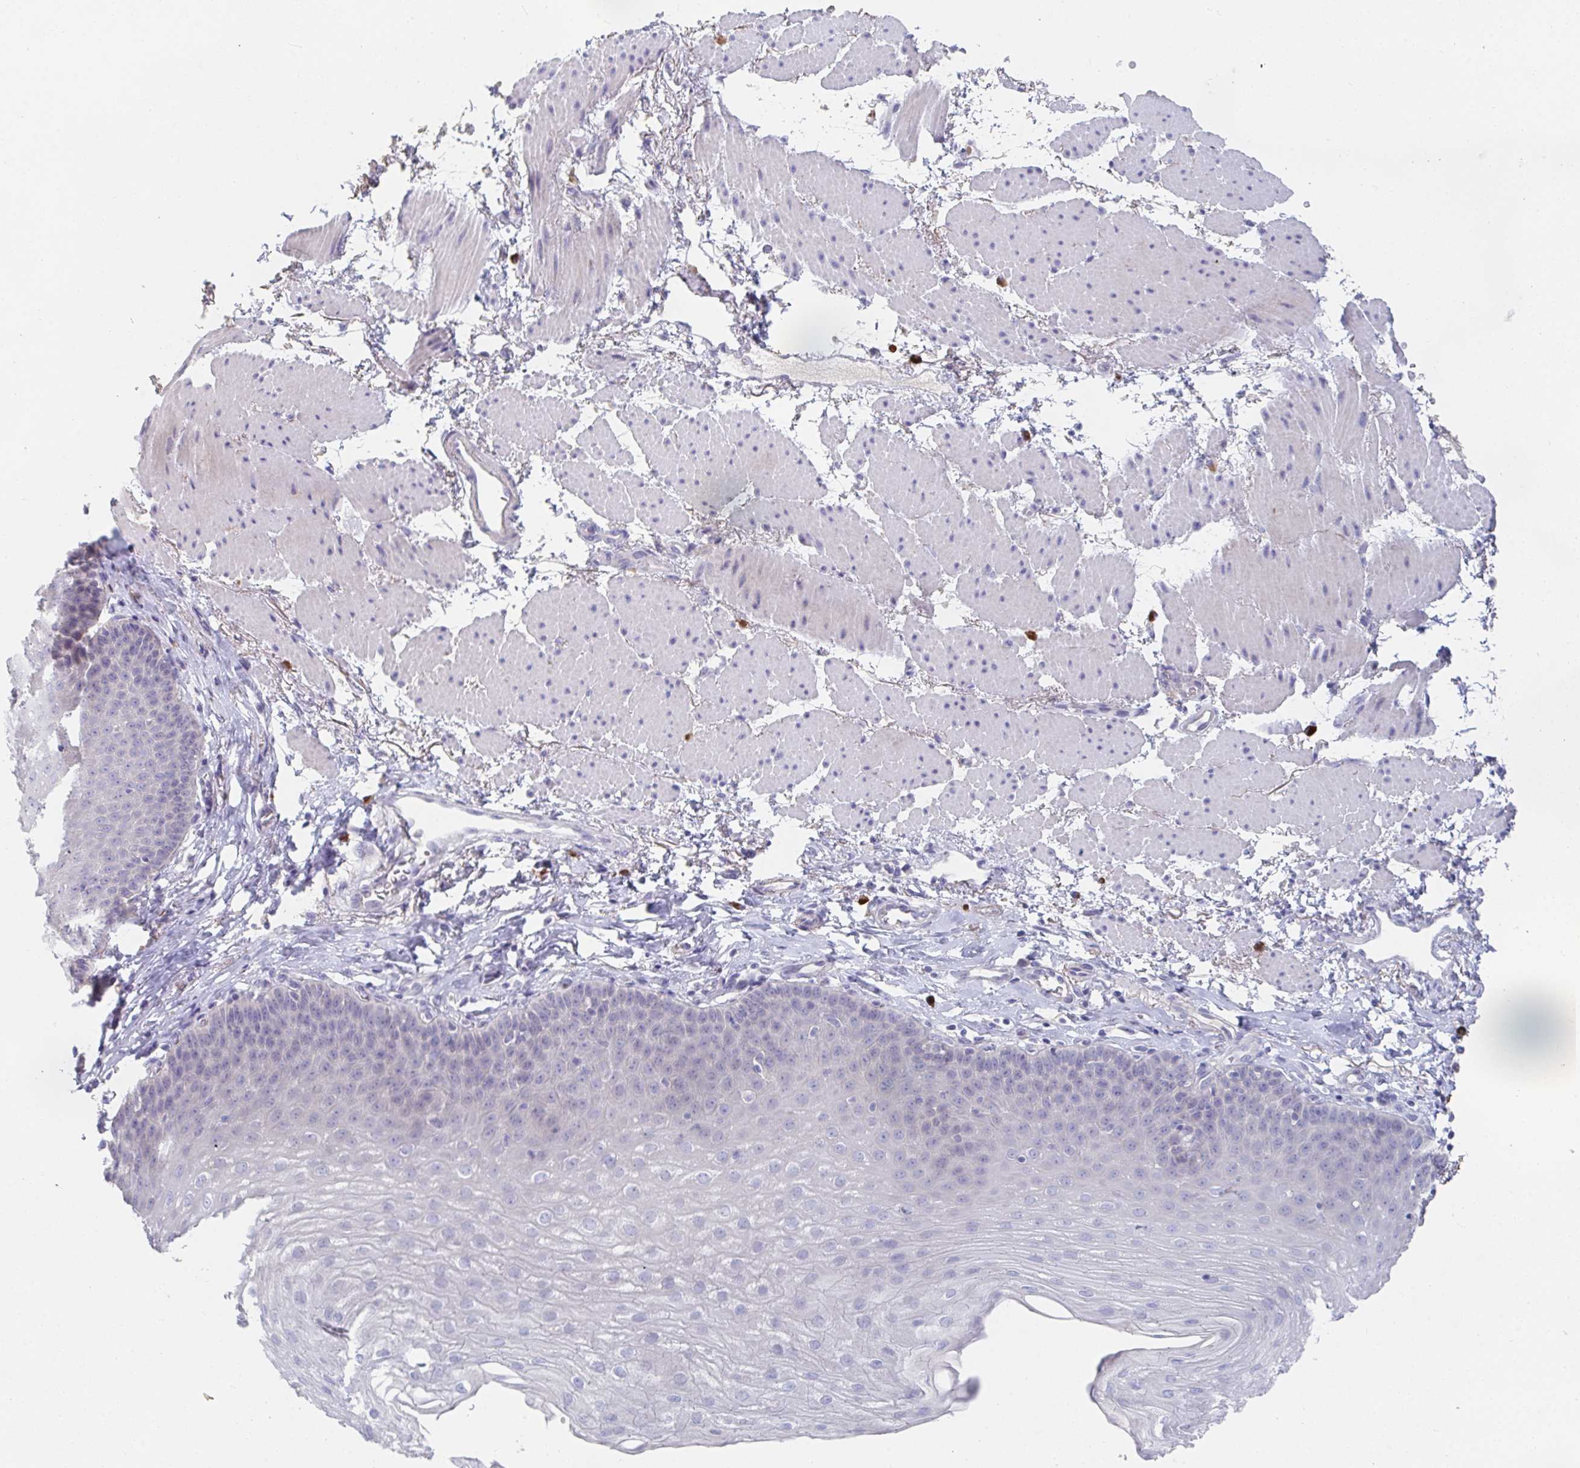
{"staining": {"intensity": "negative", "quantity": "none", "location": "none"}, "tissue": "esophagus", "cell_type": "Squamous epithelial cells", "image_type": "normal", "snomed": [{"axis": "morphology", "description": "Normal tissue, NOS"}, {"axis": "topography", "description": "Esophagus"}], "caption": "This is an immunohistochemistry (IHC) micrograph of unremarkable esophagus. There is no expression in squamous epithelial cells.", "gene": "KCNK5", "patient": {"sex": "female", "age": 81}}